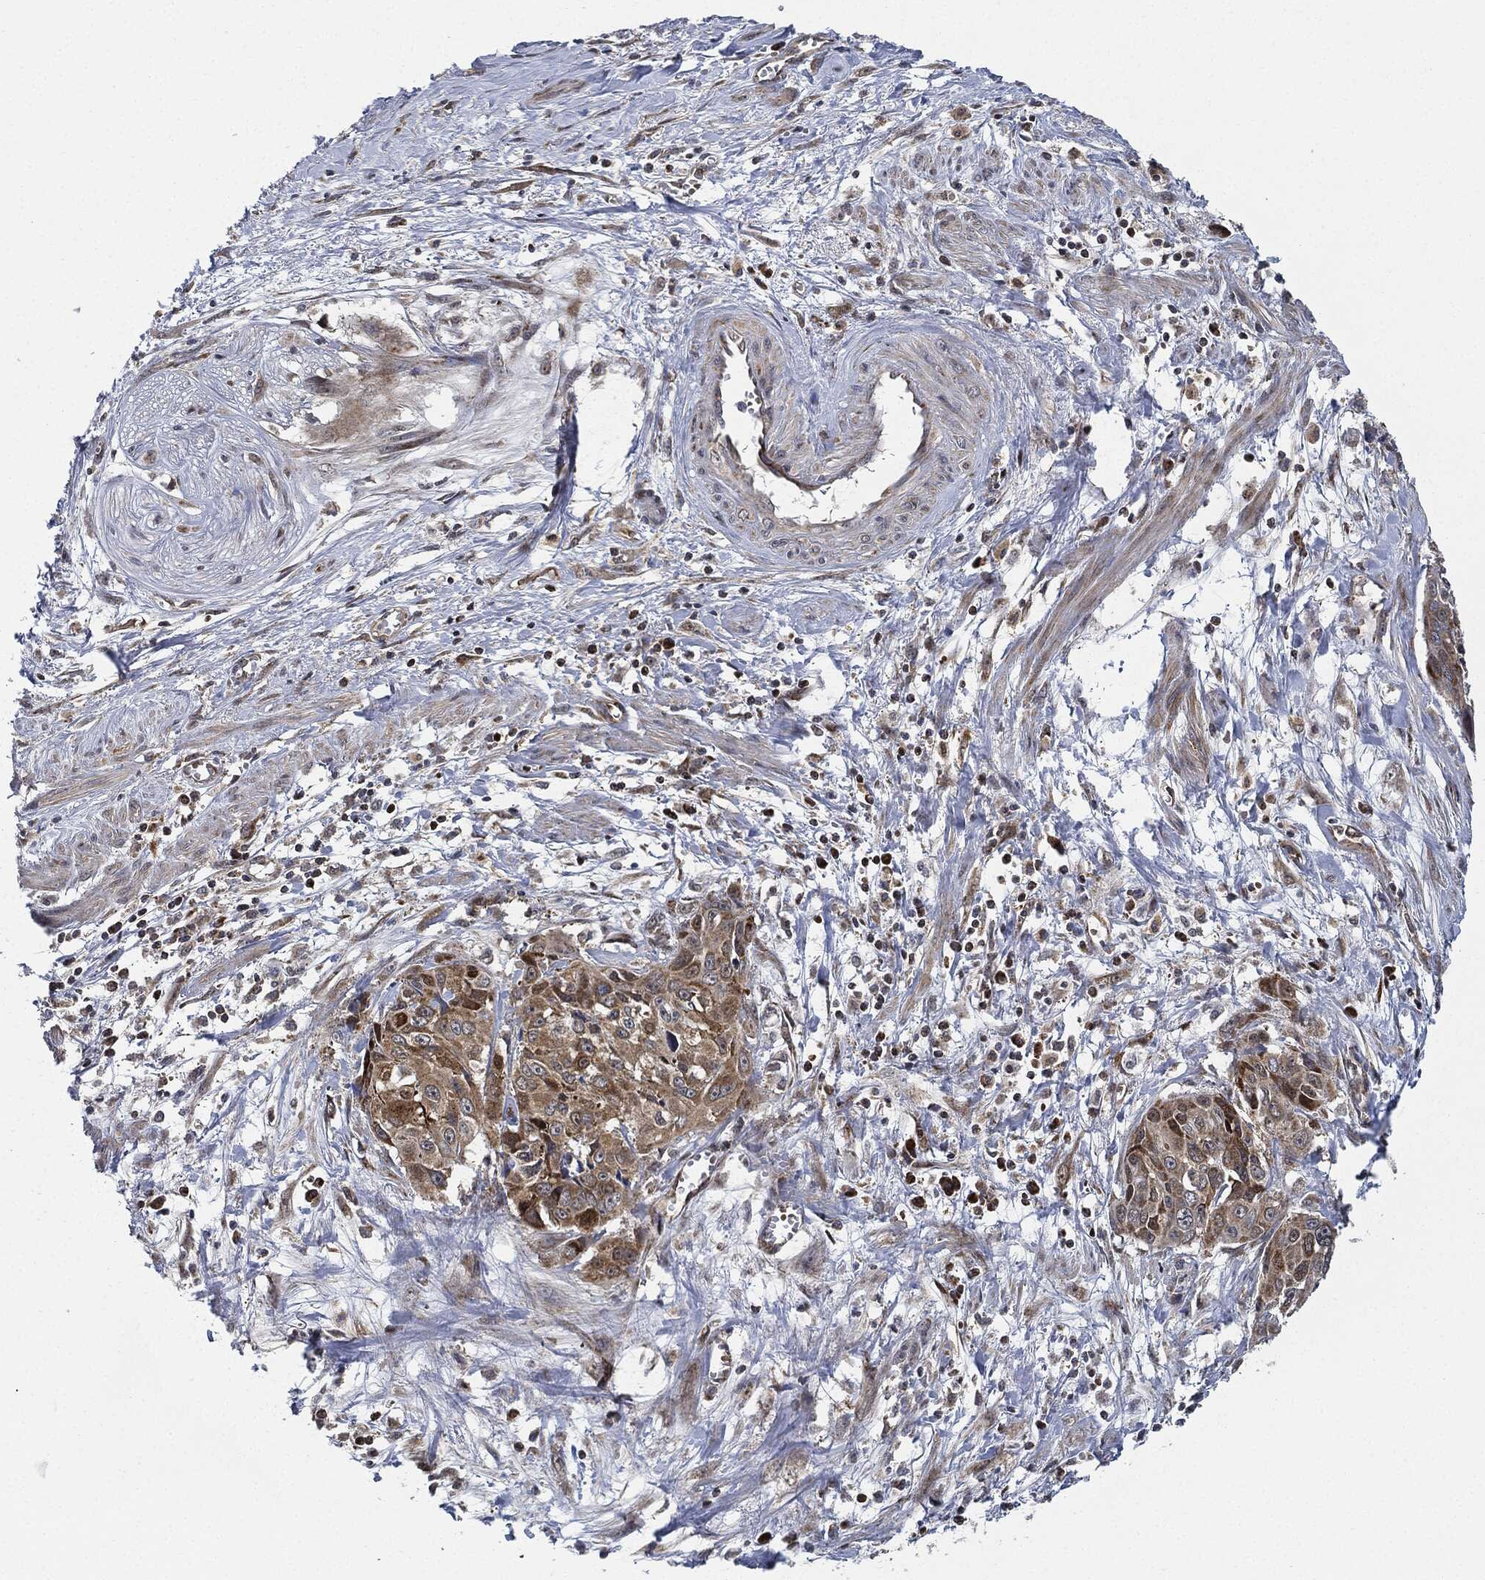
{"staining": {"intensity": "weak", "quantity": "25%-75%", "location": "cytoplasmic/membranous"}, "tissue": "cervical cancer", "cell_type": "Tumor cells", "image_type": "cancer", "snomed": [{"axis": "morphology", "description": "Squamous cell carcinoma, NOS"}, {"axis": "topography", "description": "Cervix"}], "caption": "Immunohistochemistry histopathology image of cervical cancer (squamous cell carcinoma) stained for a protein (brown), which exhibits low levels of weak cytoplasmic/membranous staining in about 25%-75% of tumor cells.", "gene": "RNASEL", "patient": {"sex": "female", "age": 58}}